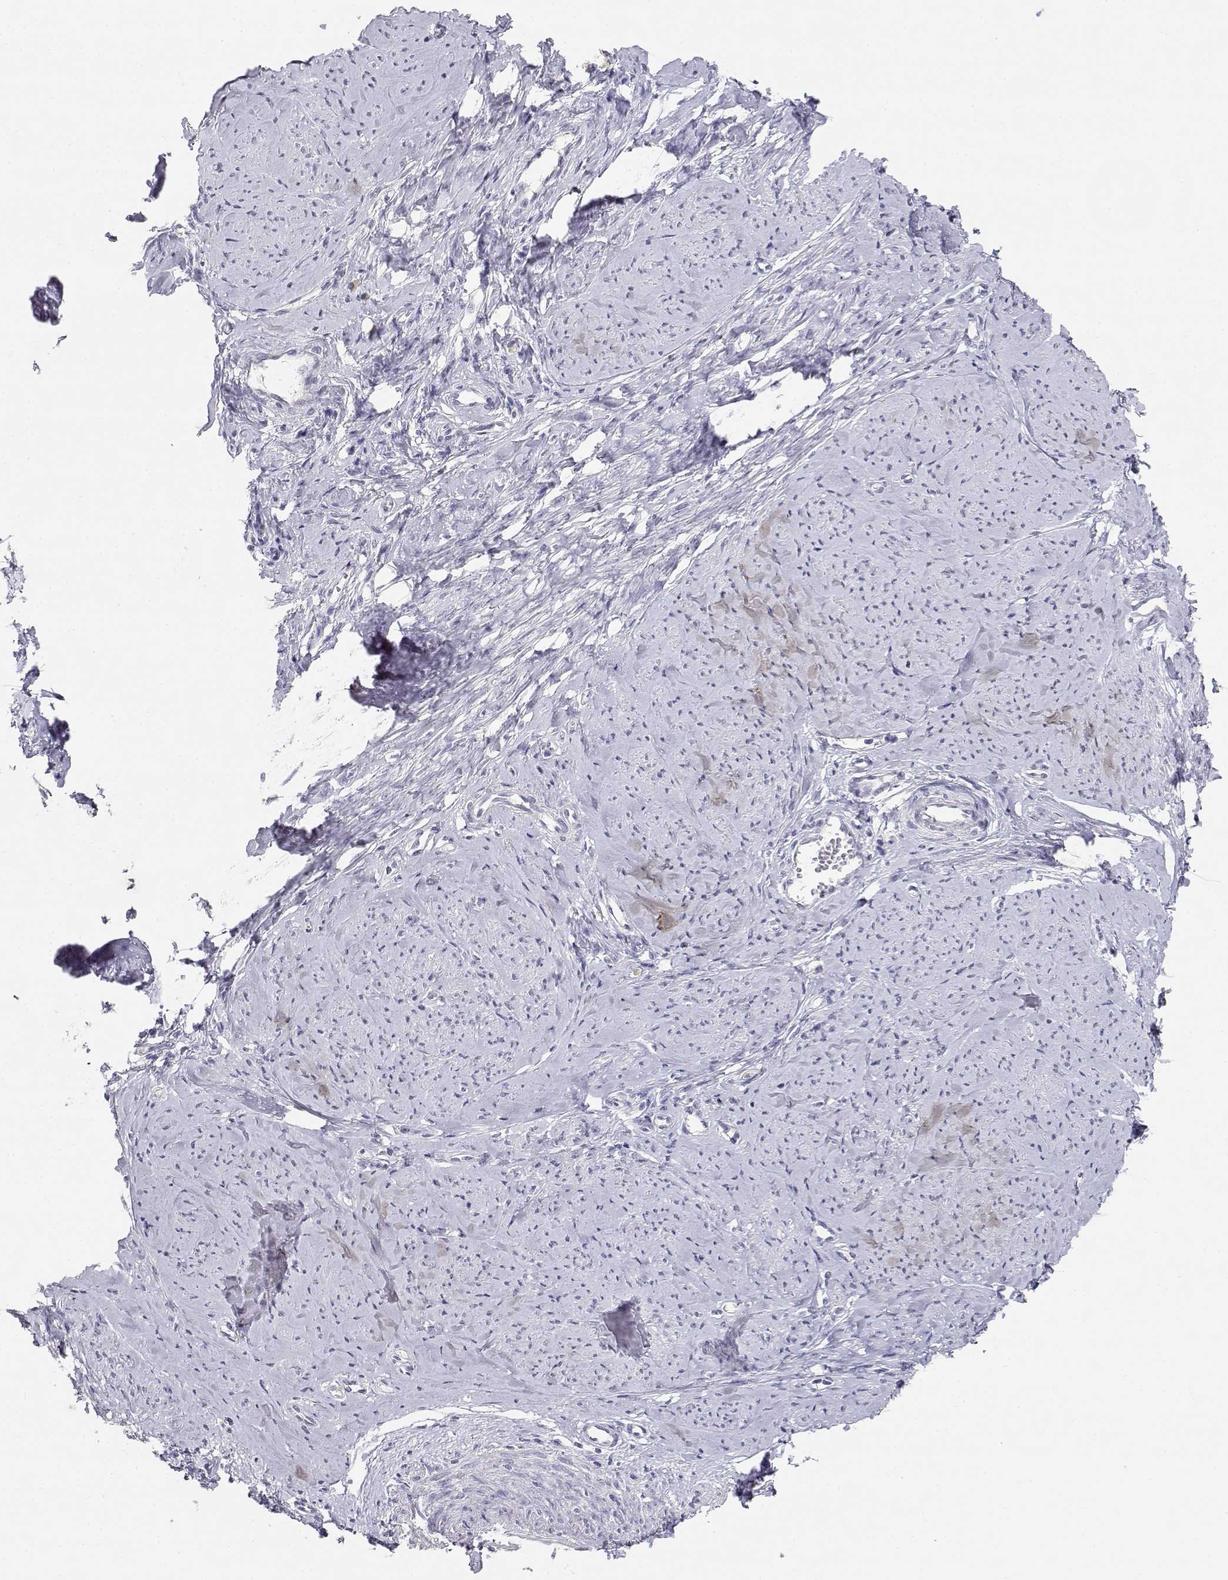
{"staining": {"intensity": "negative", "quantity": "none", "location": "none"}, "tissue": "smooth muscle", "cell_type": "Smooth muscle cells", "image_type": "normal", "snomed": [{"axis": "morphology", "description": "Normal tissue, NOS"}, {"axis": "topography", "description": "Smooth muscle"}], "caption": "An IHC photomicrograph of normal smooth muscle is shown. There is no staining in smooth muscle cells of smooth muscle. (DAB (3,3'-diaminobenzidine) immunohistochemistry with hematoxylin counter stain).", "gene": "ADA", "patient": {"sex": "female", "age": 48}}